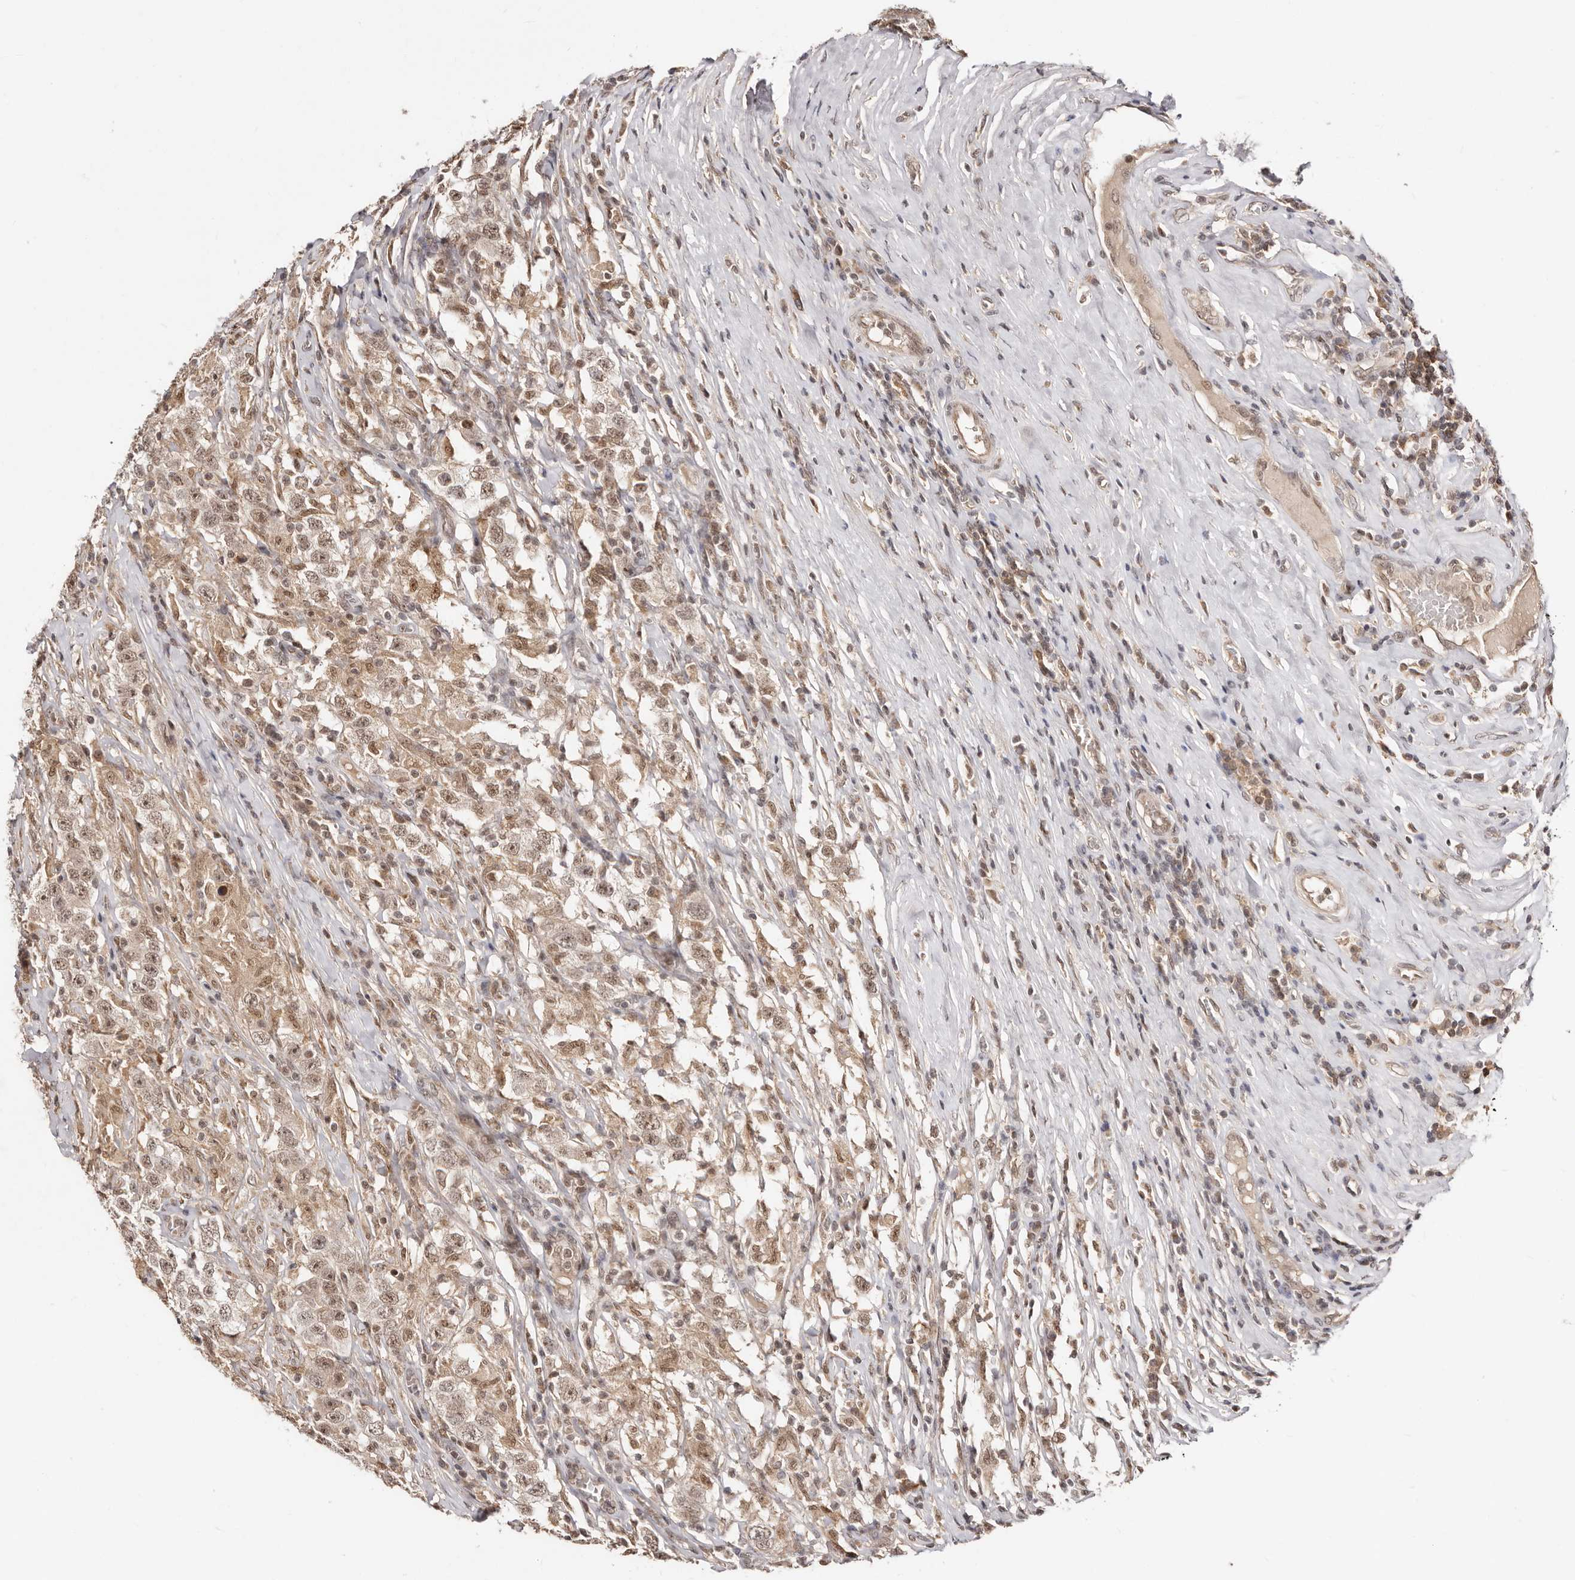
{"staining": {"intensity": "weak", "quantity": ">75%", "location": "cytoplasmic/membranous,nuclear"}, "tissue": "testis cancer", "cell_type": "Tumor cells", "image_type": "cancer", "snomed": [{"axis": "morphology", "description": "Seminoma, NOS"}, {"axis": "topography", "description": "Testis"}], "caption": "Immunohistochemical staining of testis cancer shows low levels of weak cytoplasmic/membranous and nuclear expression in about >75% of tumor cells.", "gene": "MED8", "patient": {"sex": "male", "age": 41}}